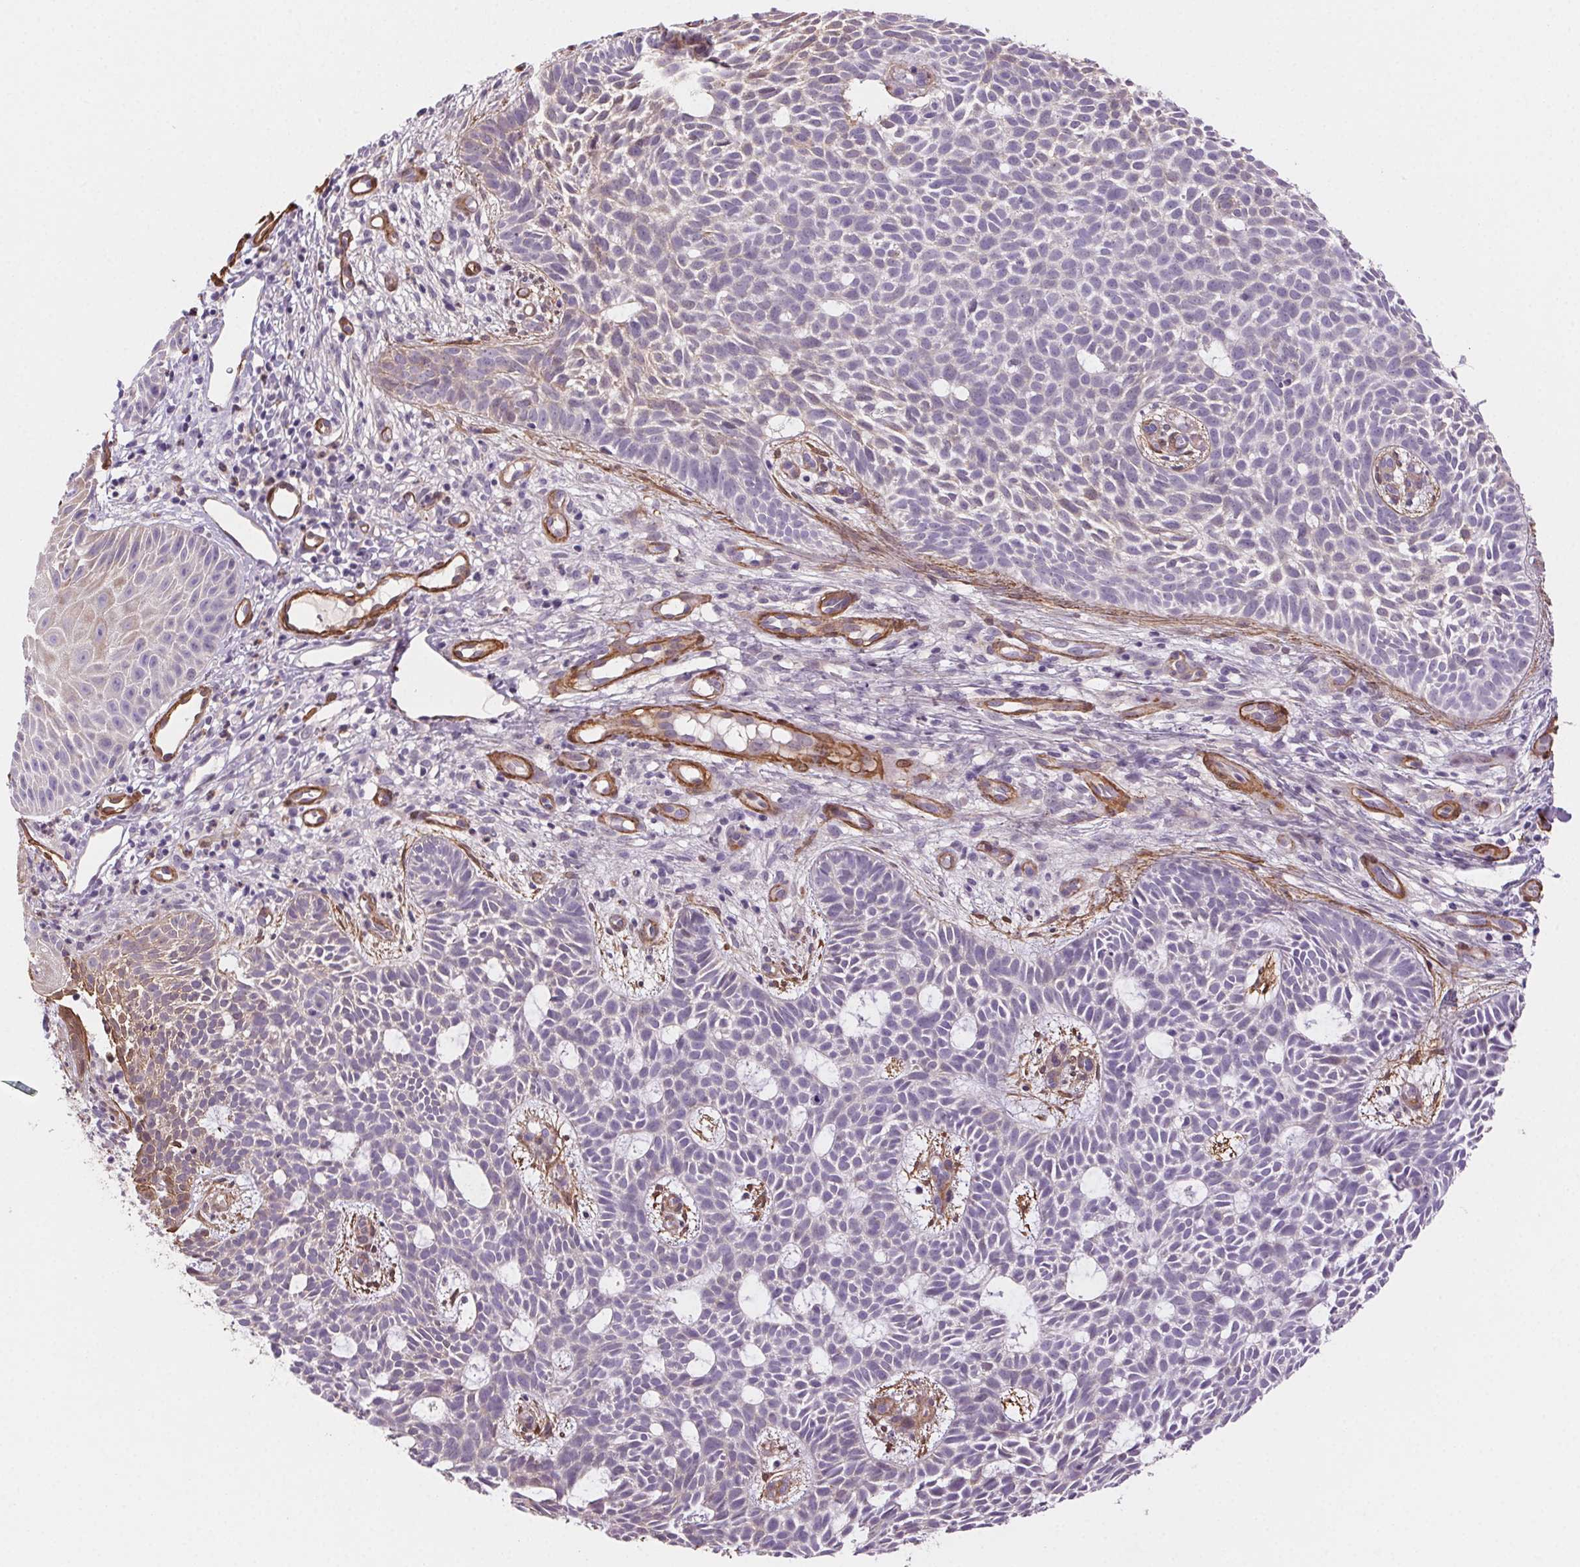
{"staining": {"intensity": "negative", "quantity": "none", "location": "none"}, "tissue": "skin cancer", "cell_type": "Tumor cells", "image_type": "cancer", "snomed": [{"axis": "morphology", "description": "Basal cell carcinoma"}, {"axis": "topography", "description": "Skin"}], "caption": "A micrograph of skin basal cell carcinoma stained for a protein reveals no brown staining in tumor cells.", "gene": "GPX8", "patient": {"sex": "male", "age": 59}}